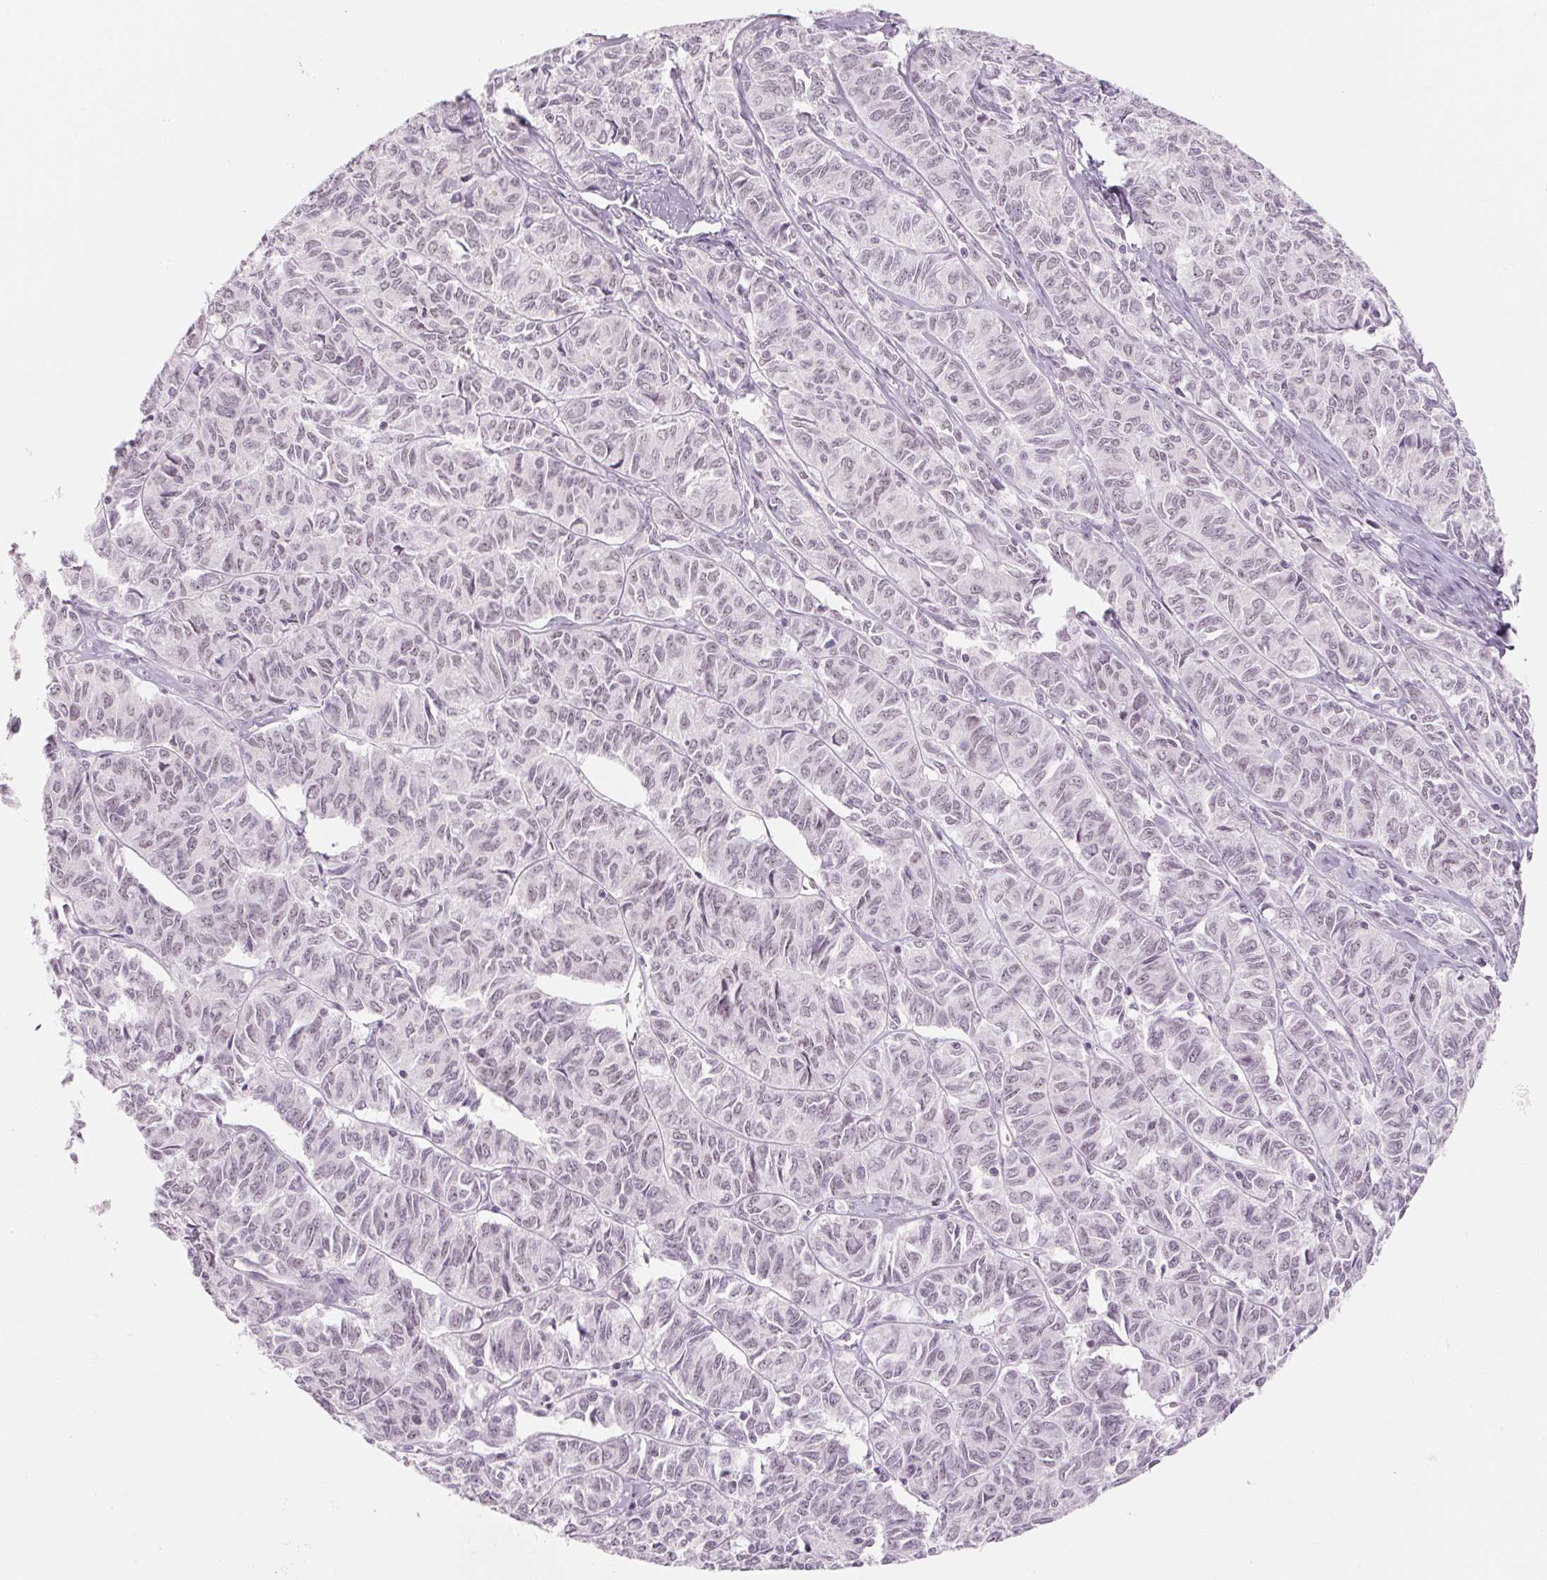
{"staining": {"intensity": "negative", "quantity": "none", "location": "none"}, "tissue": "ovarian cancer", "cell_type": "Tumor cells", "image_type": "cancer", "snomed": [{"axis": "morphology", "description": "Carcinoma, endometroid"}, {"axis": "topography", "description": "Ovary"}], "caption": "Ovarian endometroid carcinoma was stained to show a protein in brown. There is no significant positivity in tumor cells.", "gene": "ZIC4", "patient": {"sex": "female", "age": 80}}